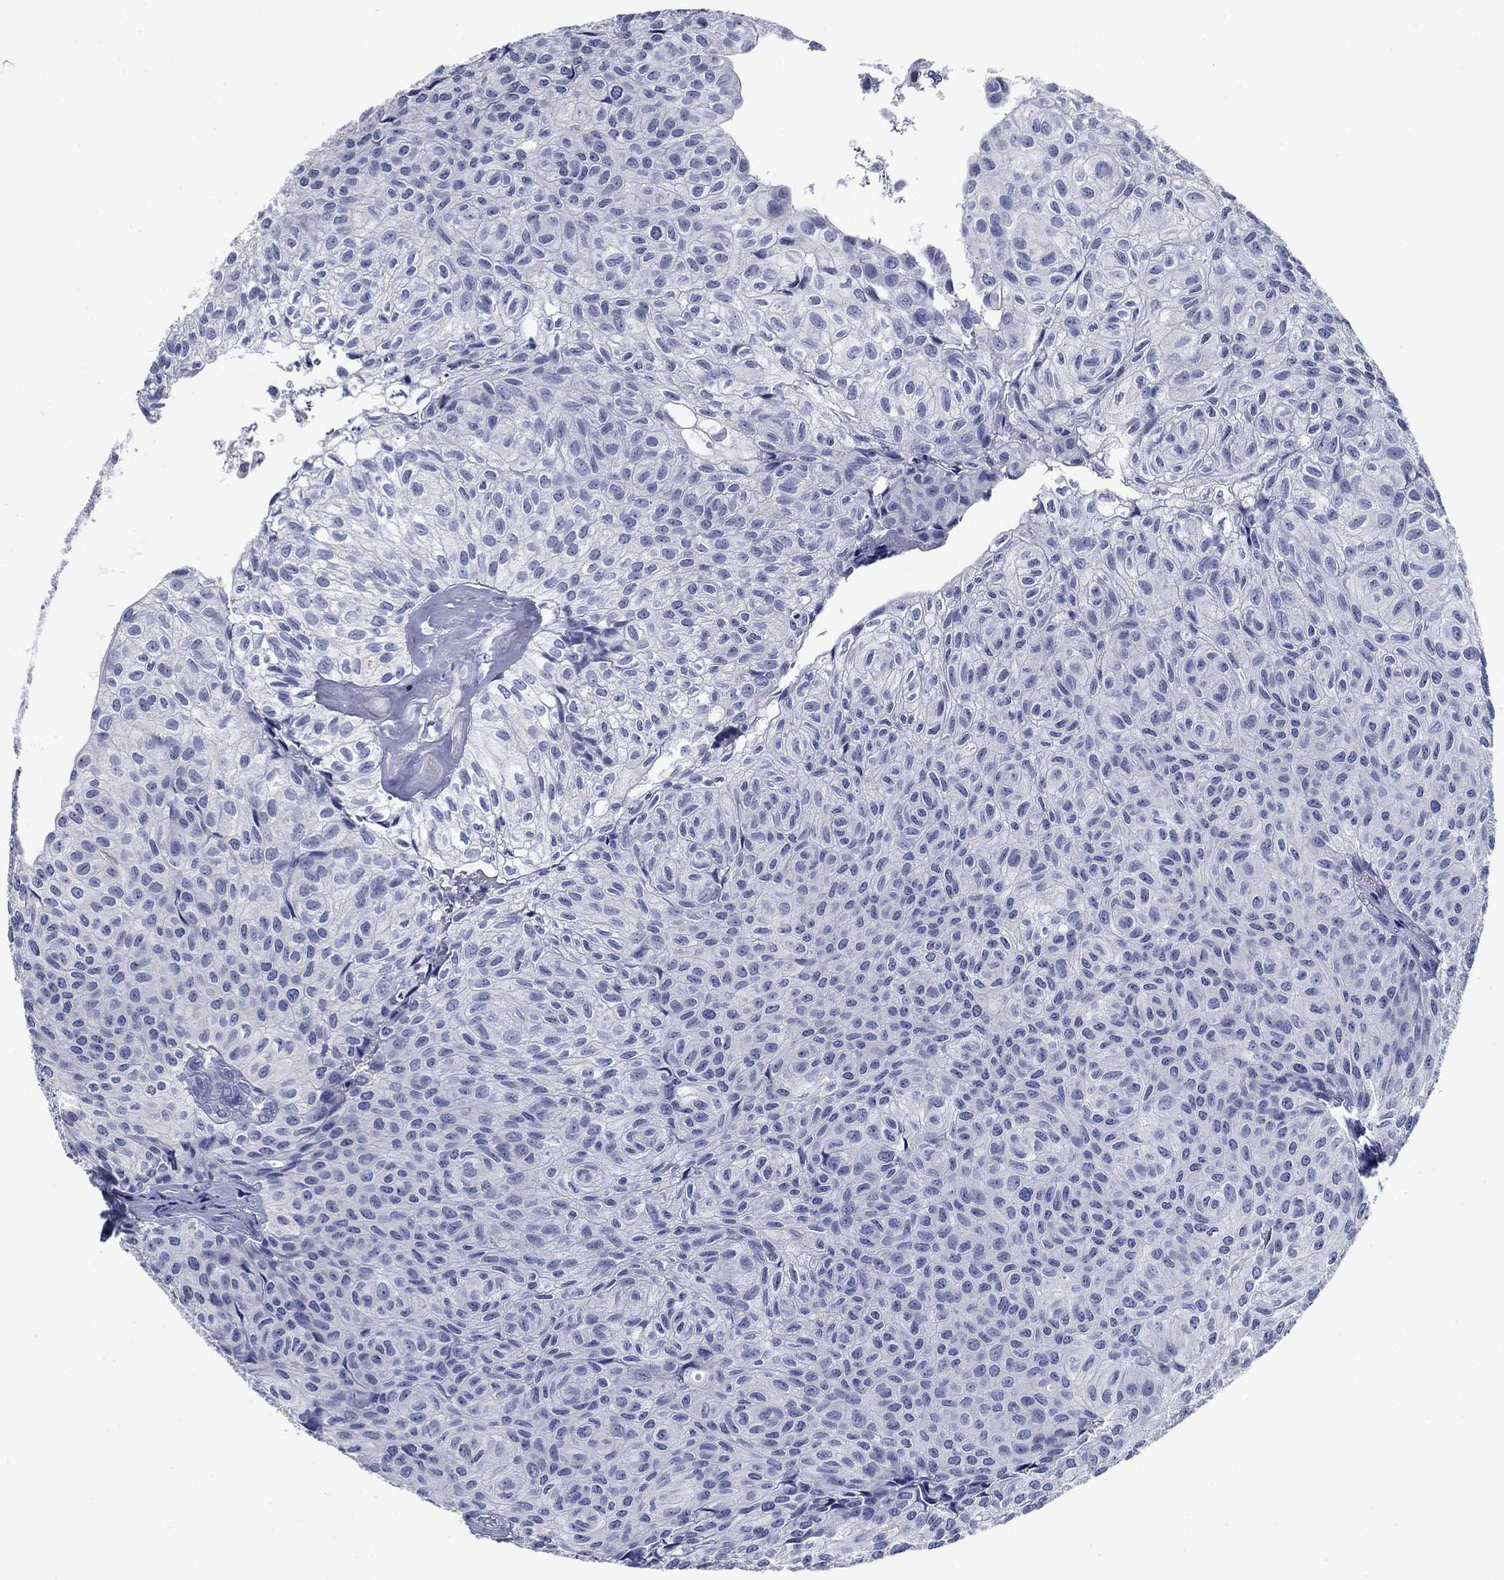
{"staining": {"intensity": "negative", "quantity": "none", "location": "none"}, "tissue": "urothelial cancer", "cell_type": "Tumor cells", "image_type": "cancer", "snomed": [{"axis": "morphology", "description": "Urothelial carcinoma, Low grade"}, {"axis": "topography", "description": "Urinary bladder"}], "caption": "Protein analysis of urothelial carcinoma (low-grade) demonstrates no significant expression in tumor cells.", "gene": "PRKCG", "patient": {"sex": "male", "age": 89}}